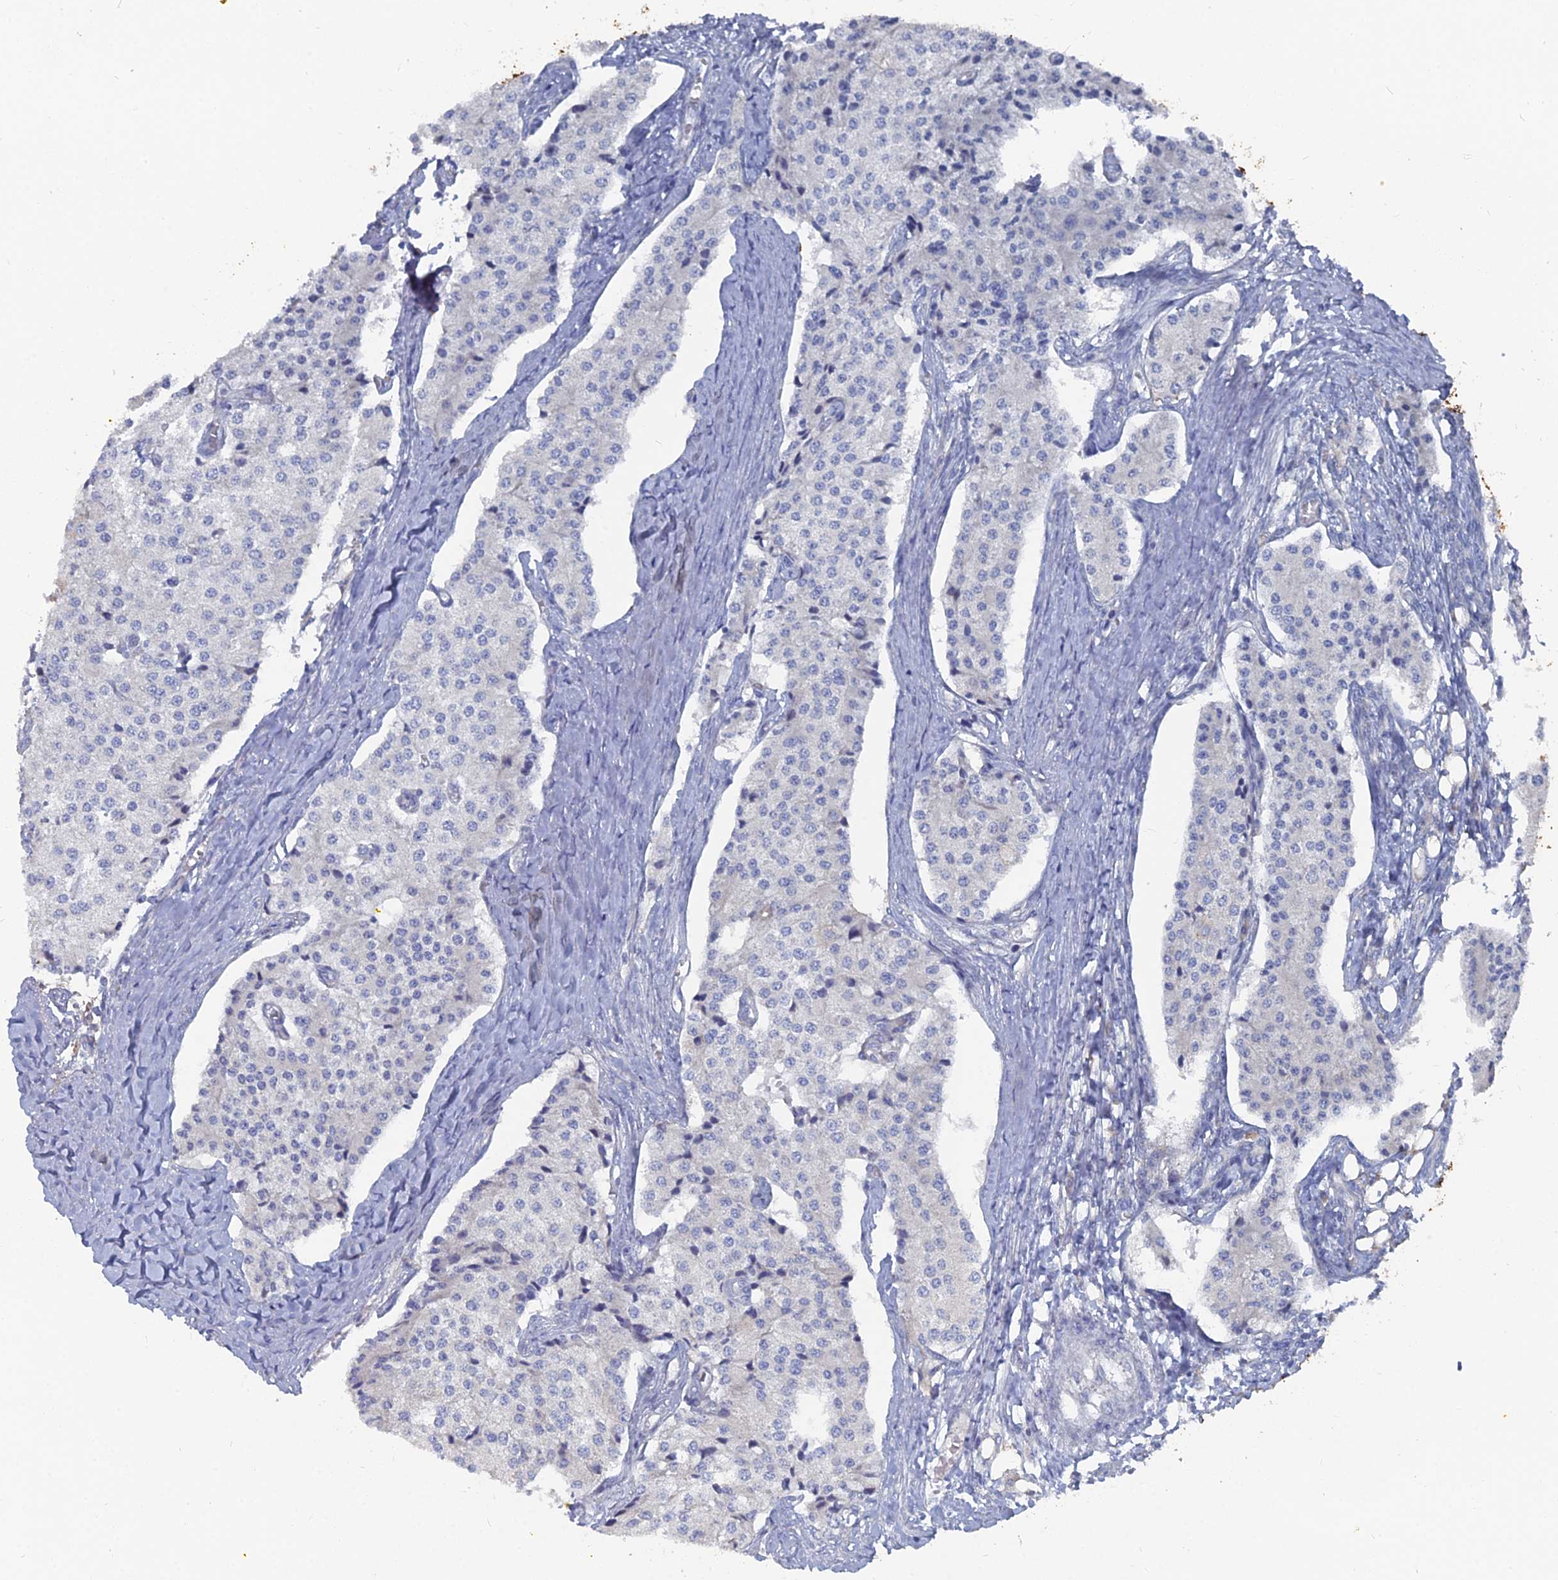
{"staining": {"intensity": "negative", "quantity": "none", "location": "none"}, "tissue": "carcinoid", "cell_type": "Tumor cells", "image_type": "cancer", "snomed": [{"axis": "morphology", "description": "Carcinoid, malignant, NOS"}, {"axis": "topography", "description": "Colon"}], "caption": "This is an IHC micrograph of carcinoid (malignant). There is no positivity in tumor cells.", "gene": "CCDC149", "patient": {"sex": "female", "age": 52}}